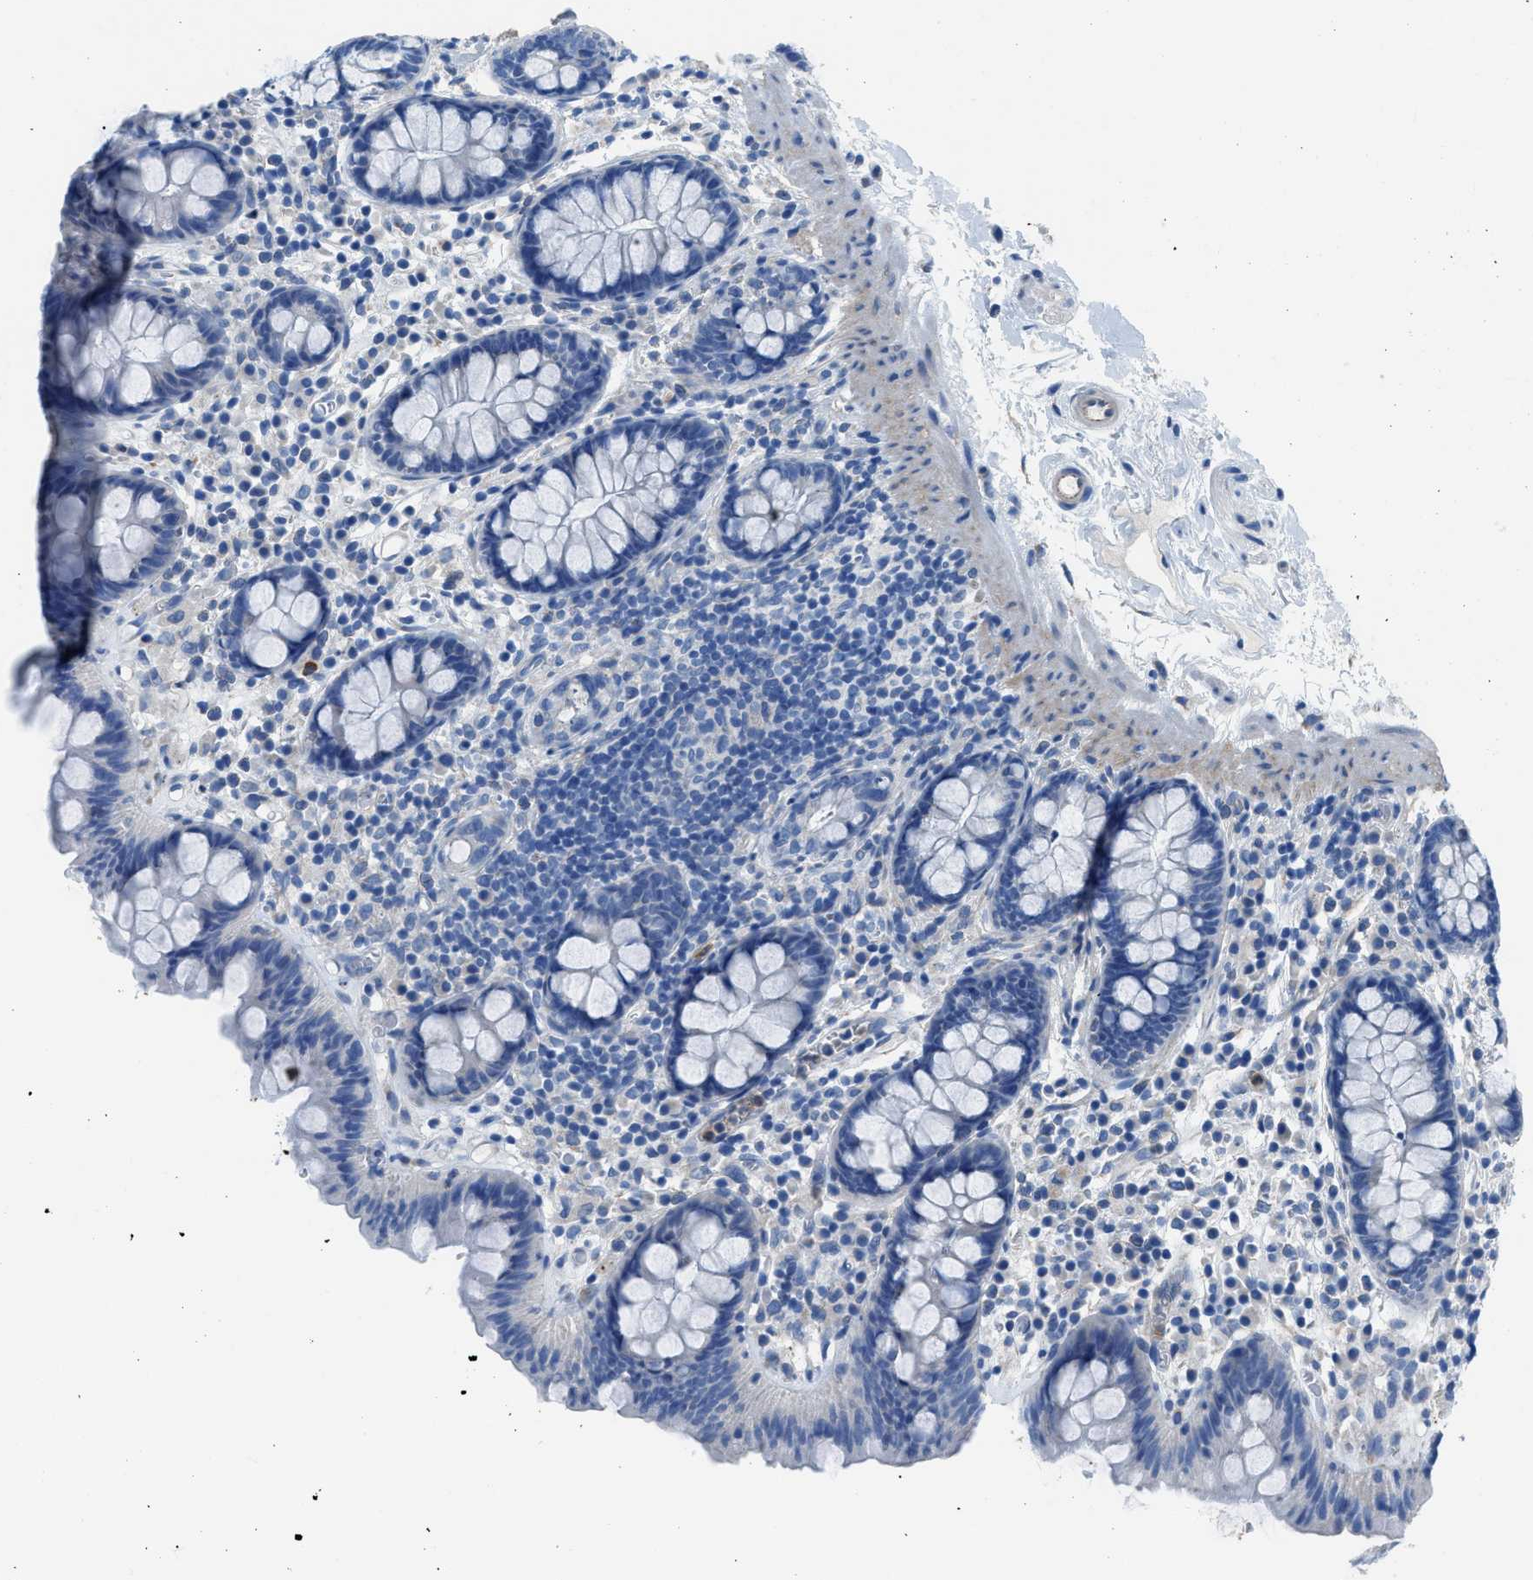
{"staining": {"intensity": "negative", "quantity": "none", "location": "none"}, "tissue": "colon", "cell_type": "Endothelial cells", "image_type": "normal", "snomed": [{"axis": "morphology", "description": "Normal tissue, NOS"}, {"axis": "topography", "description": "Colon"}], "caption": "DAB (3,3'-diaminobenzidine) immunohistochemical staining of normal colon exhibits no significant staining in endothelial cells.", "gene": "ITPR1", "patient": {"sex": "female", "age": 80}}